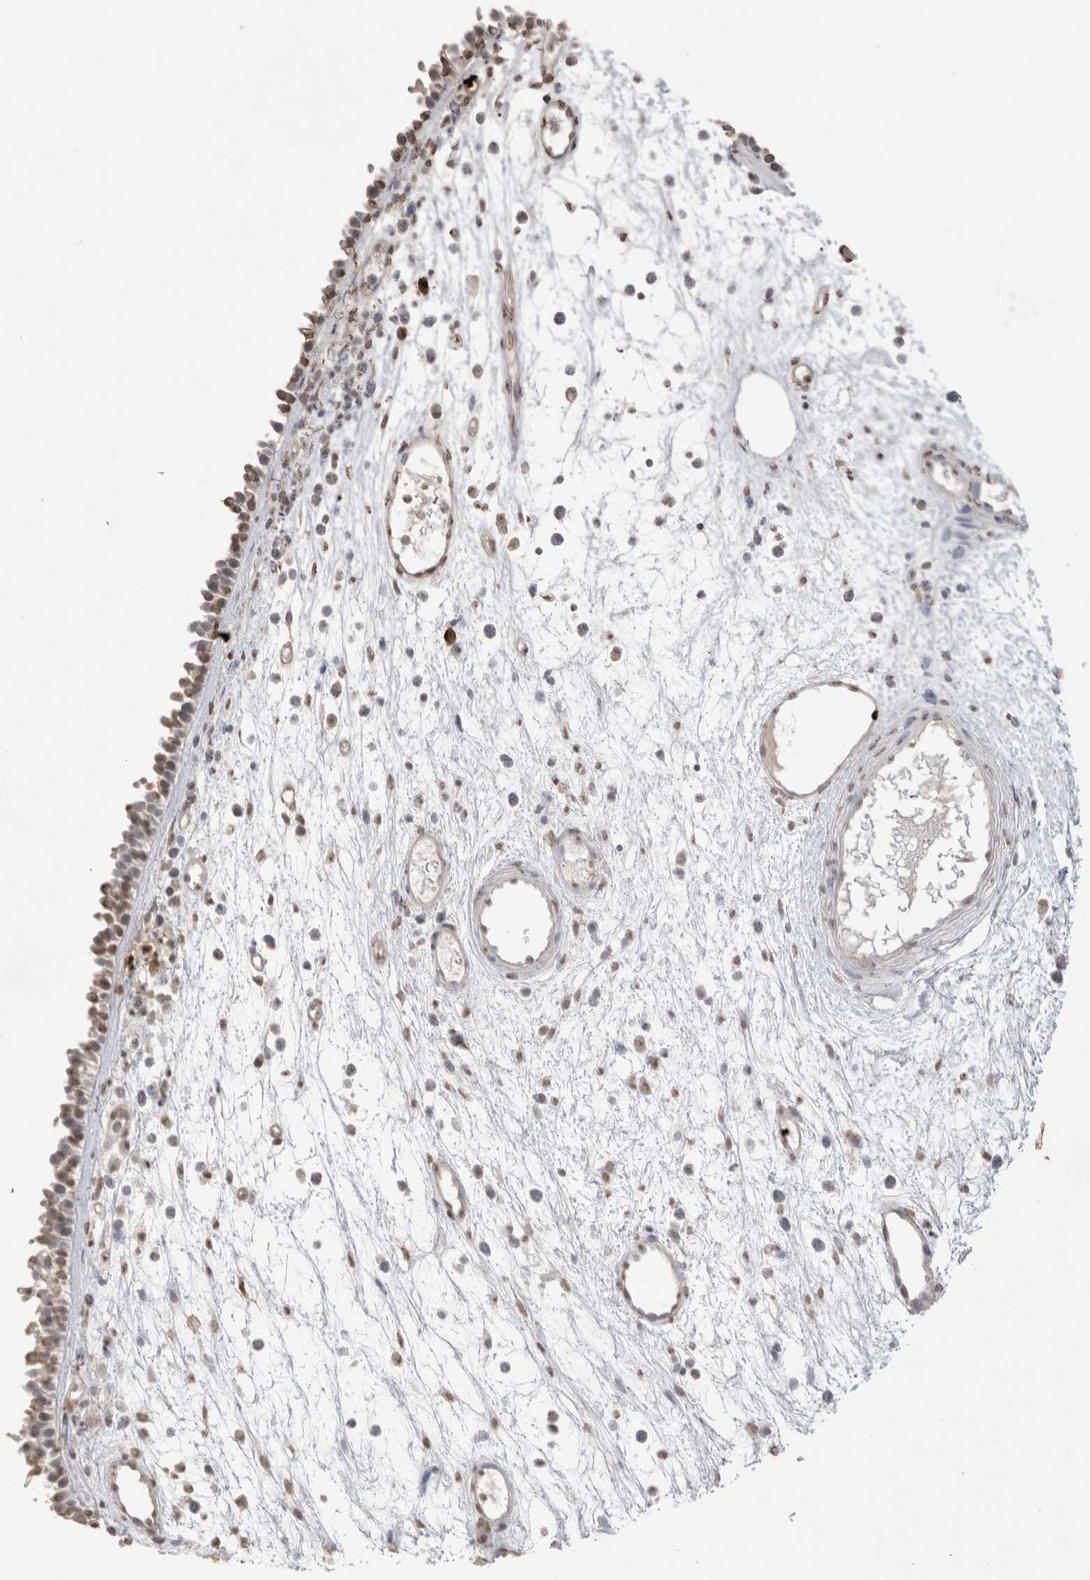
{"staining": {"intensity": "moderate", "quantity": ">75%", "location": "cytoplasmic/membranous"}, "tissue": "nasopharynx", "cell_type": "Respiratory epithelial cells", "image_type": "normal", "snomed": [{"axis": "morphology", "description": "Normal tissue, NOS"}, {"axis": "morphology", "description": "Inflammation, NOS"}, {"axis": "morphology", "description": "Malignant melanoma, Metastatic site"}, {"axis": "topography", "description": "Nasopharynx"}], "caption": "IHC image of normal nasopharynx: human nasopharynx stained using IHC shows medium levels of moderate protein expression localized specifically in the cytoplasmic/membranous of respiratory epithelial cells, appearing as a cytoplasmic/membranous brown color.", "gene": "DDX4", "patient": {"sex": "male", "age": 70}}